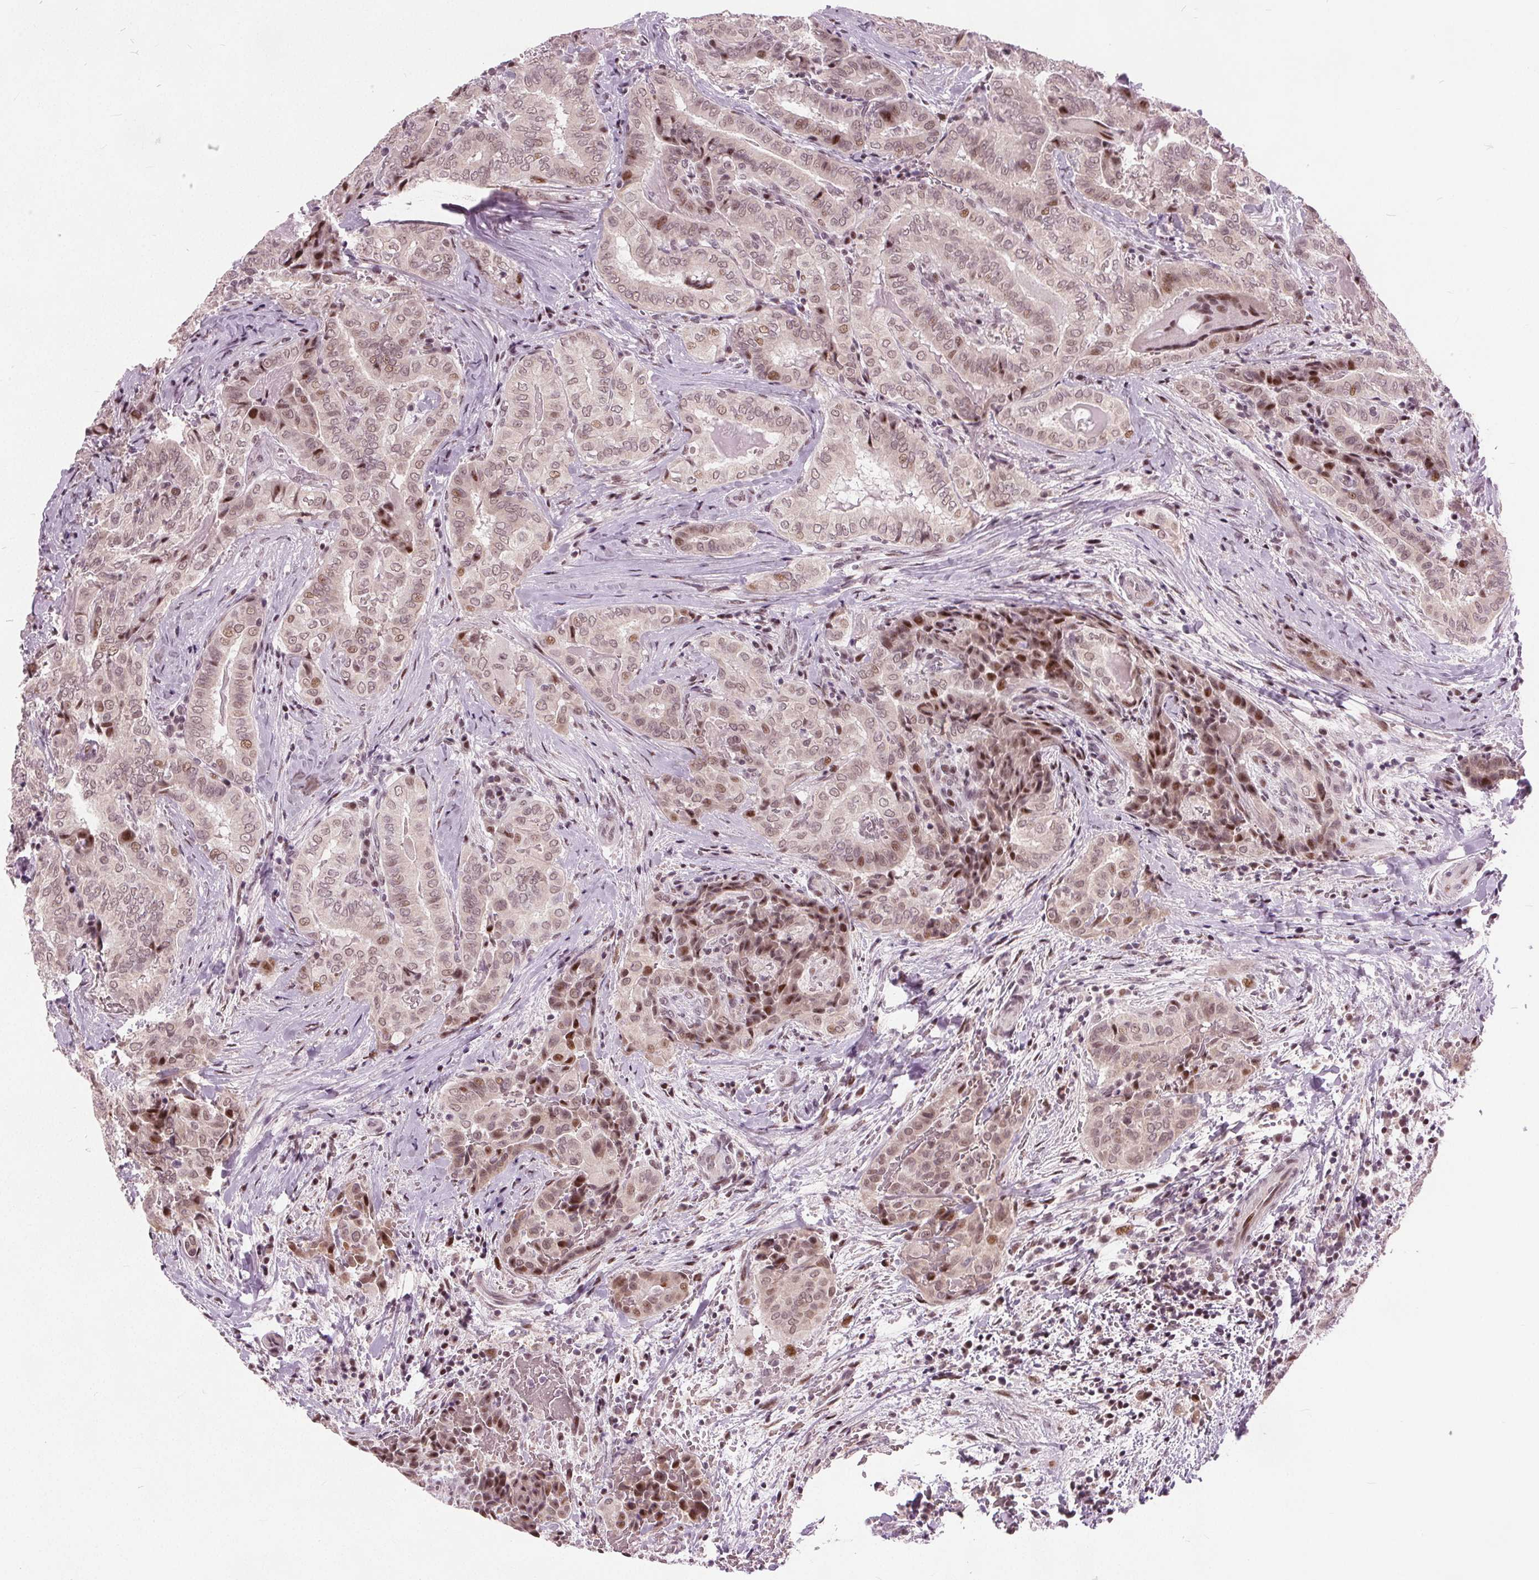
{"staining": {"intensity": "weak", "quantity": ">75%", "location": "nuclear"}, "tissue": "thyroid cancer", "cell_type": "Tumor cells", "image_type": "cancer", "snomed": [{"axis": "morphology", "description": "Papillary adenocarcinoma, NOS"}, {"axis": "topography", "description": "Thyroid gland"}], "caption": "The immunohistochemical stain shows weak nuclear staining in tumor cells of thyroid cancer (papillary adenocarcinoma) tissue. Nuclei are stained in blue.", "gene": "TTC34", "patient": {"sex": "female", "age": 61}}